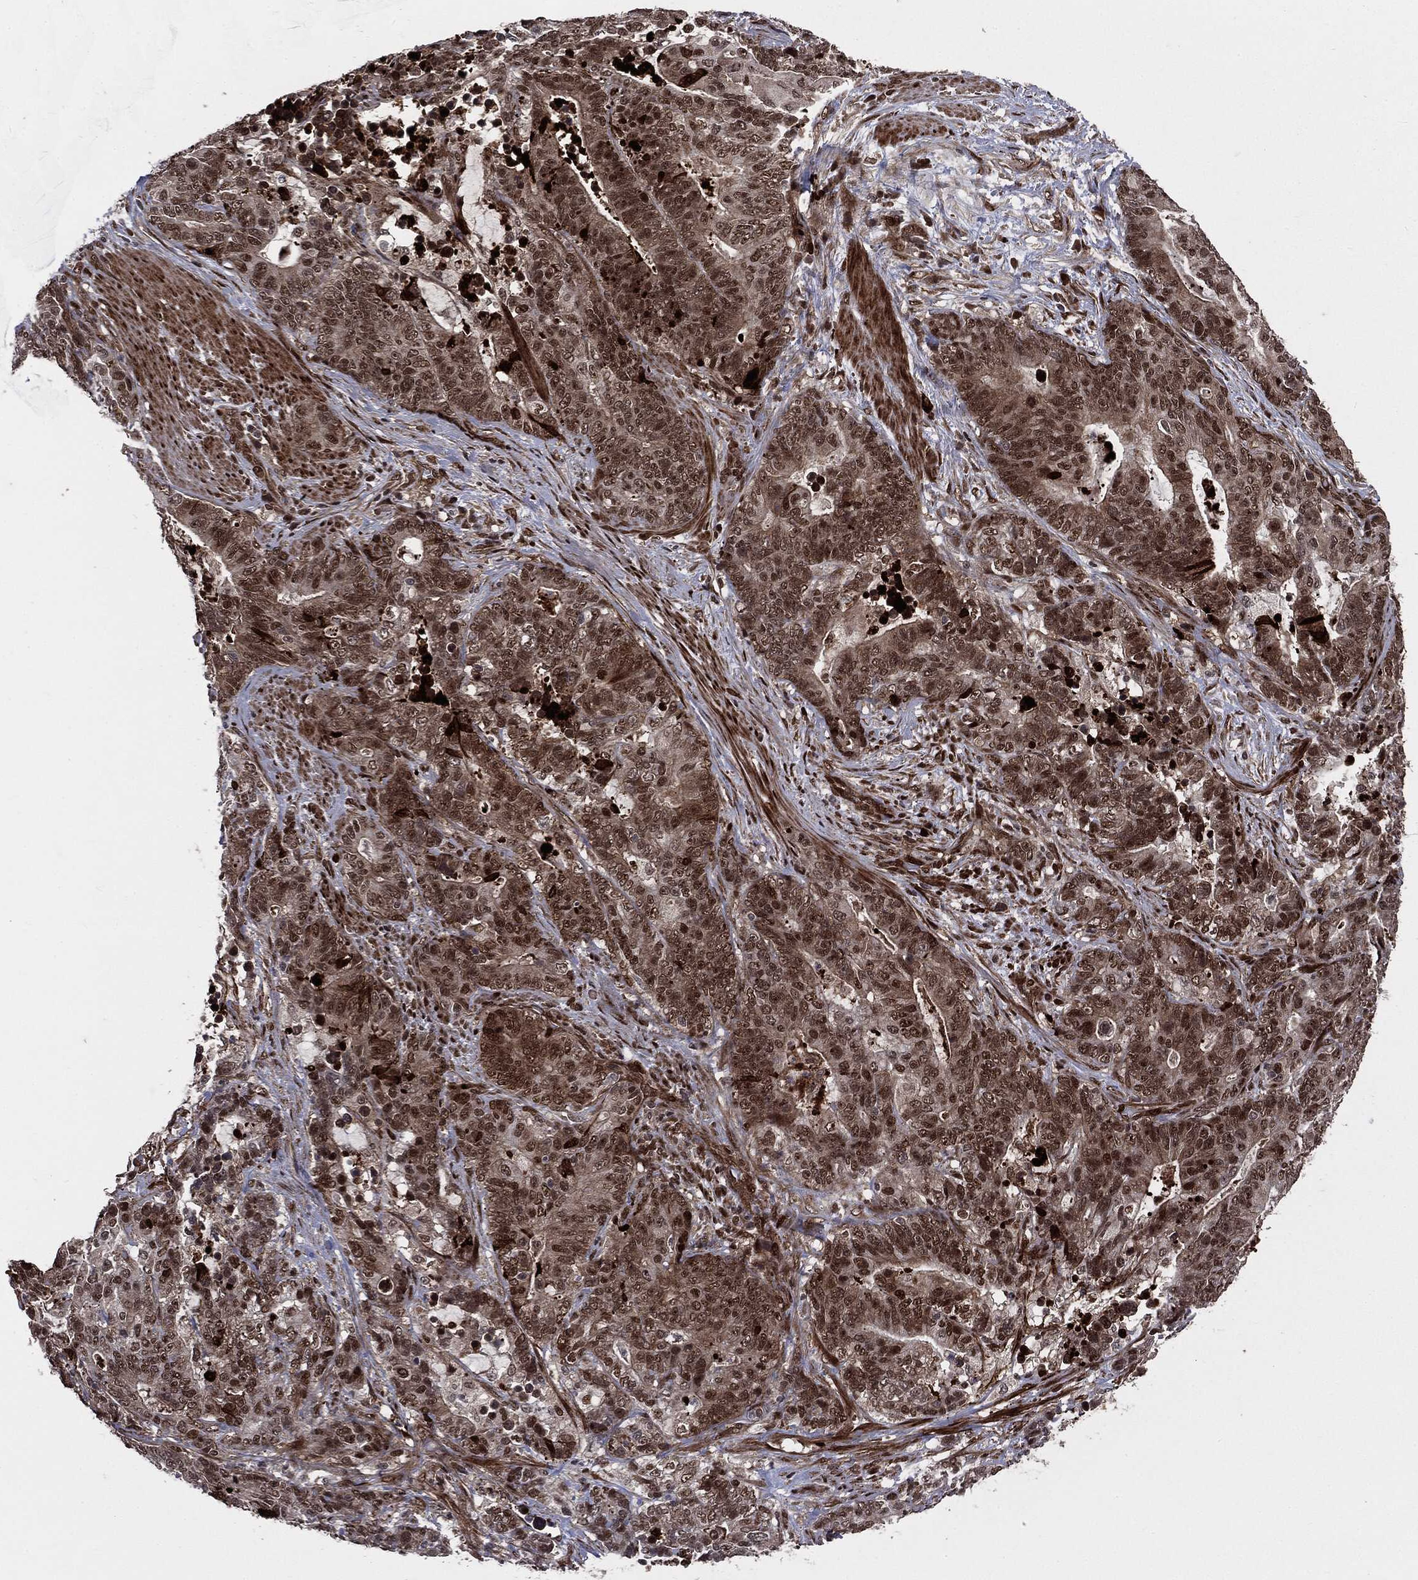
{"staining": {"intensity": "moderate", "quantity": "25%-75%", "location": "nuclear"}, "tissue": "stomach cancer", "cell_type": "Tumor cells", "image_type": "cancer", "snomed": [{"axis": "morphology", "description": "Normal tissue, NOS"}, {"axis": "morphology", "description": "Adenocarcinoma, NOS"}, {"axis": "topography", "description": "Stomach"}], "caption": "Protein expression analysis of stomach cancer (adenocarcinoma) displays moderate nuclear positivity in about 25%-75% of tumor cells. (Brightfield microscopy of DAB IHC at high magnification).", "gene": "SMAD4", "patient": {"sex": "female", "age": 64}}